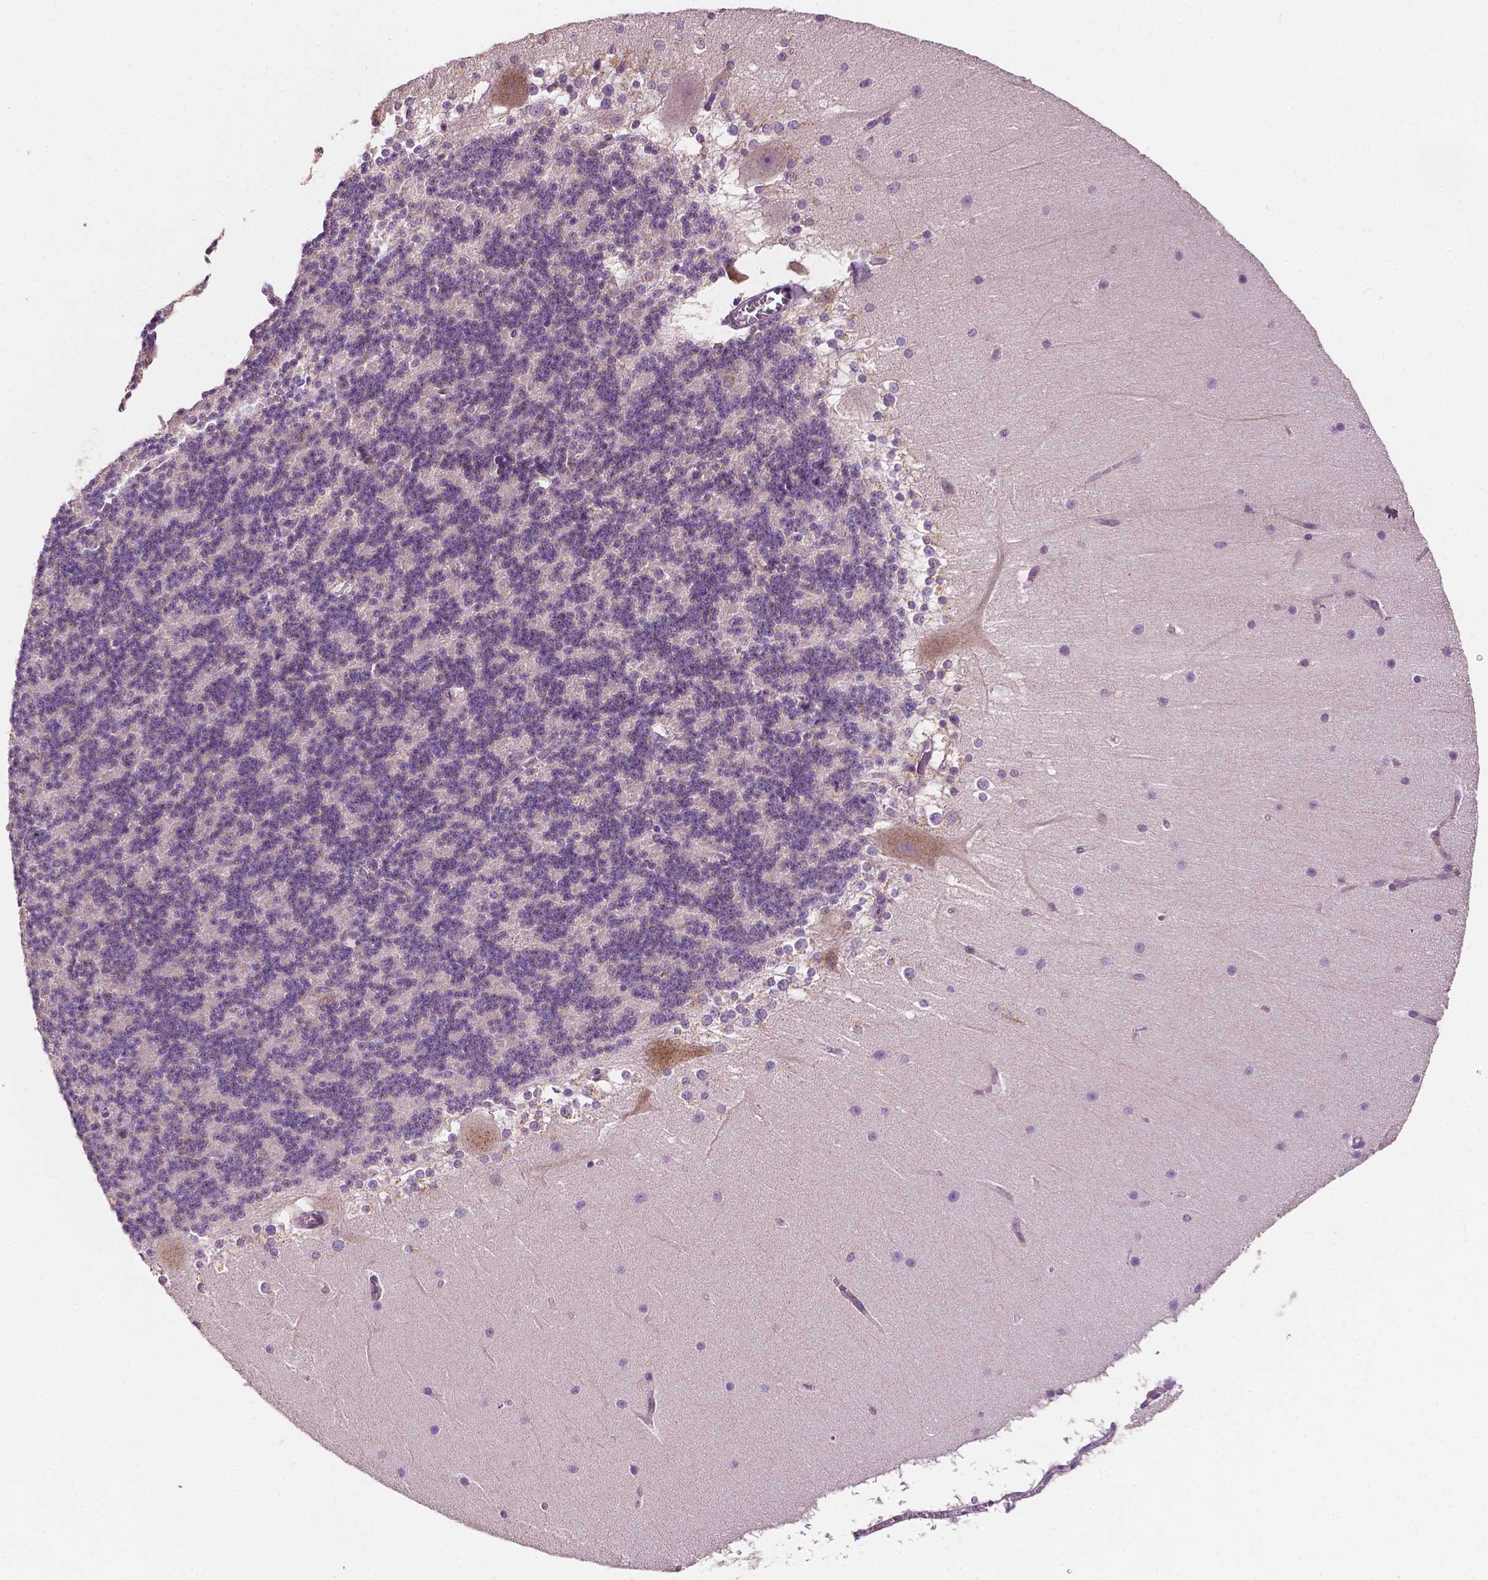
{"staining": {"intensity": "negative", "quantity": "none", "location": "none"}, "tissue": "cerebellum", "cell_type": "Cells in granular layer", "image_type": "normal", "snomed": [{"axis": "morphology", "description": "Normal tissue, NOS"}, {"axis": "topography", "description": "Cerebellum"}], "caption": "This image is of unremarkable cerebellum stained with immunohistochemistry (IHC) to label a protein in brown with the nuclei are counter-stained blue. There is no staining in cells in granular layer. (Brightfield microscopy of DAB (3,3'-diaminobenzidine) immunohistochemistry at high magnification).", "gene": "EBAG9", "patient": {"sex": "female", "age": 19}}